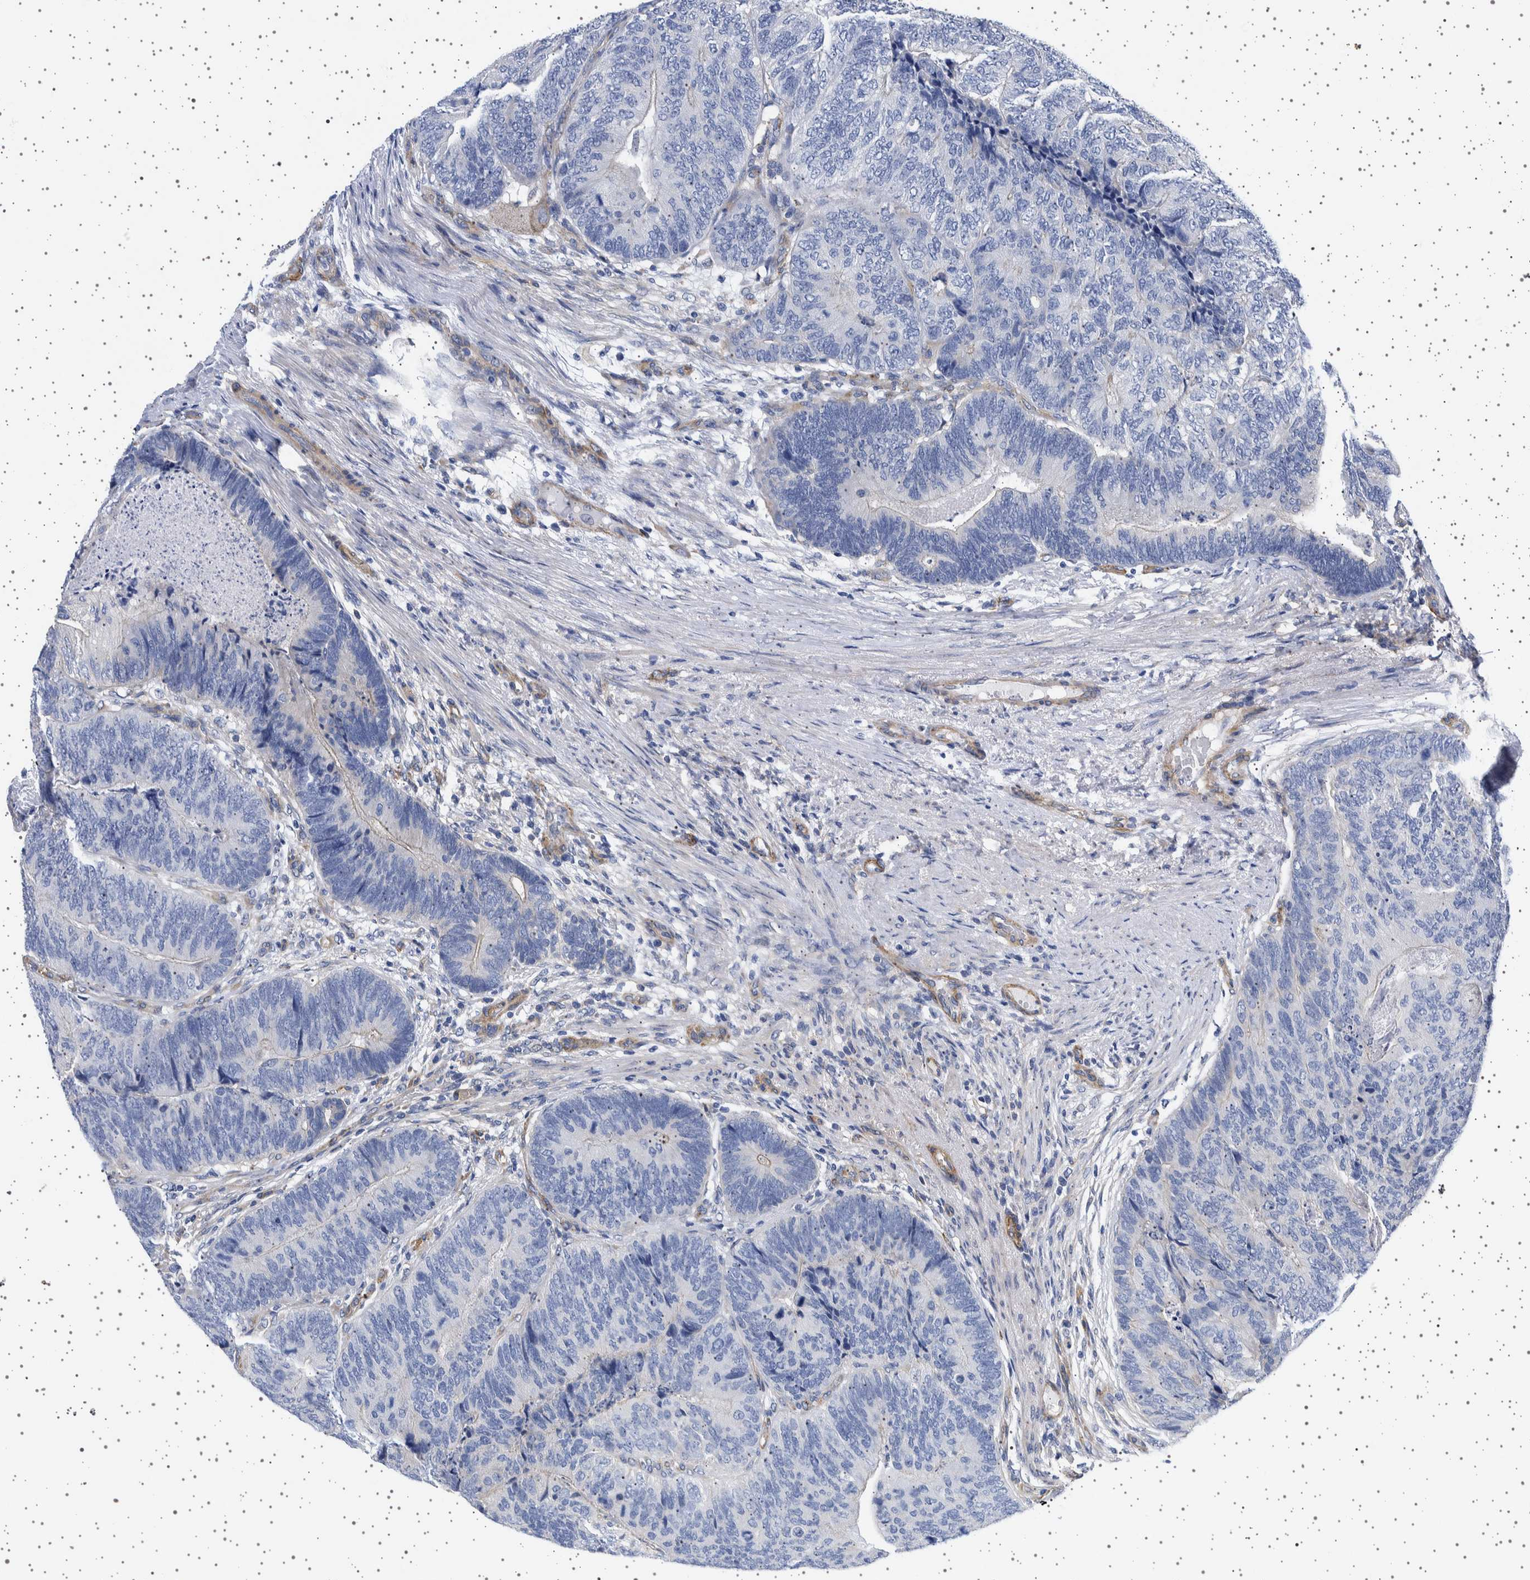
{"staining": {"intensity": "negative", "quantity": "none", "location": "none"}, "tissue": "colorectal cancer", "cell_type": "Tumor cells", "image_type": "cancer", "snomed": [{"axis": "morphology", "description": "Adenocarcinoma, NOS"}, {"axis": "topography", "description": "Colon"}], "caption": "Histopathology image shows no protein positivity in tumor cells of colorectal cancer tissue. (DAB (3,3'-diaminobenzidine) IHC visualized using brightfield microscopy, high magnification).", "gene": "SEPTIN4", "patient": {"sex": "female", "age": 67}}